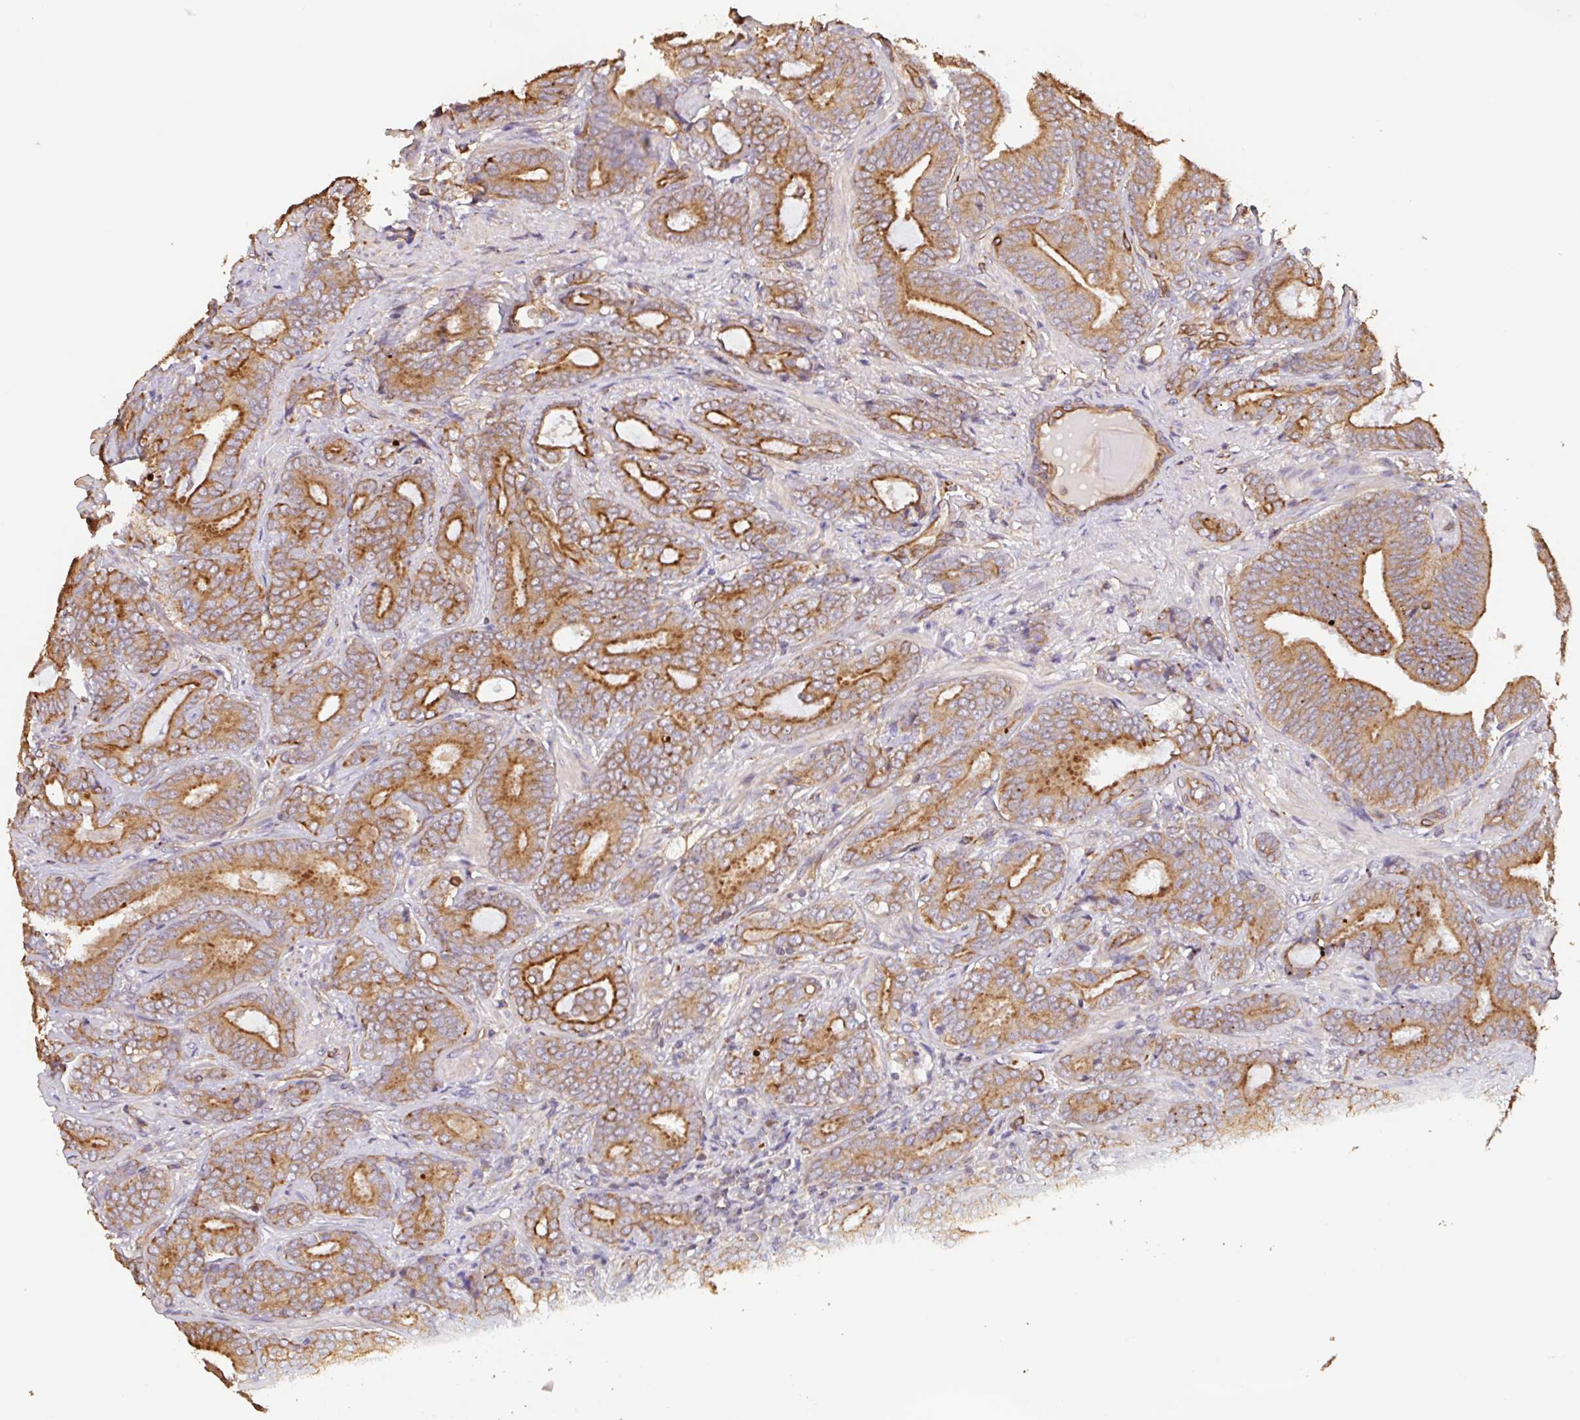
{"staining": {"intensity": "strong", "quantity": ">75%", "location": "cytoplasmic/membranous"}, "tissue": "prostate cancer", "cell_type": "Tumor cells", "image_type": "cancer", "snomed": [{"axis": "morphology", "description": "Adenocarcinoma, Low grade"}, {"axis": "topography", "description": "Prostate and seminal vesicle, NOS"}], "caption": "The immunohistochemical stain highlights strong cytoplasmic/membranous staining in tumor cells of prostate low-grade adenocarcinoma tissue.", "gene": "ZNF790", "patient": {"sex": "male", "age": 61}}